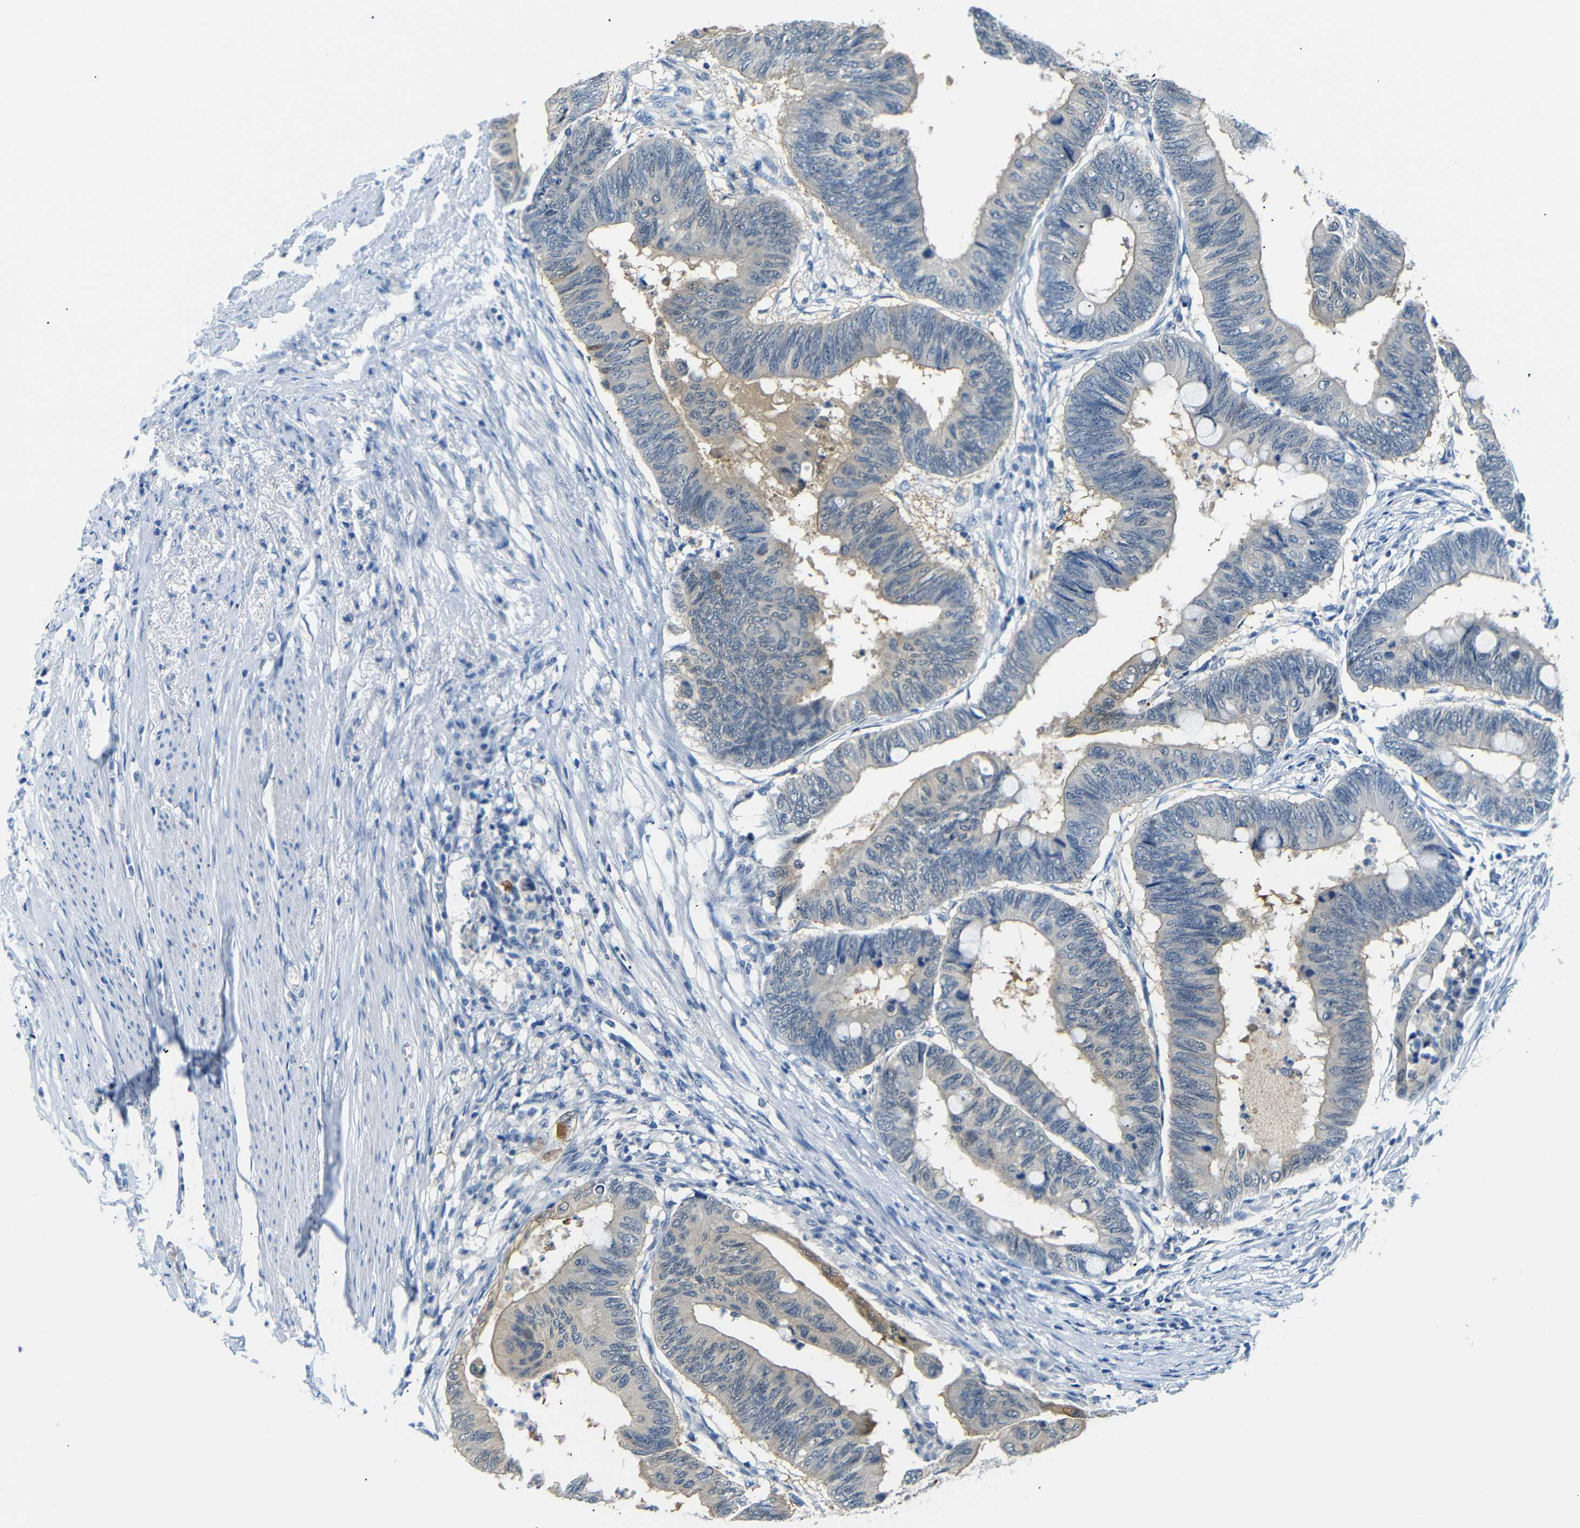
{"staining": {"intensity": "weak", "quantity": "<25%", "location": "cytoplasmic/membranous"}, "tissue": "colorectal cancer", "cell_type": "Tumor cells", "image_type": "cancer", "snomed": [{"axis": "morphology", "description": "Normal tissue, NOS"}, {"axis": "morphology", "description": "Adenocarcinoma, NOS"}, {"axis": "topography", "description": "Rectum"}, {"axis": "topography", "description": "Peripheral nerve tissue"}], "caption": "Human colorectal adenocarcinoma stained for a protein using immunohistochemistry demonstrates no positivity in tumor cells.", "gene": "SFN", "patient": {"sex": "male", "age": 92}}